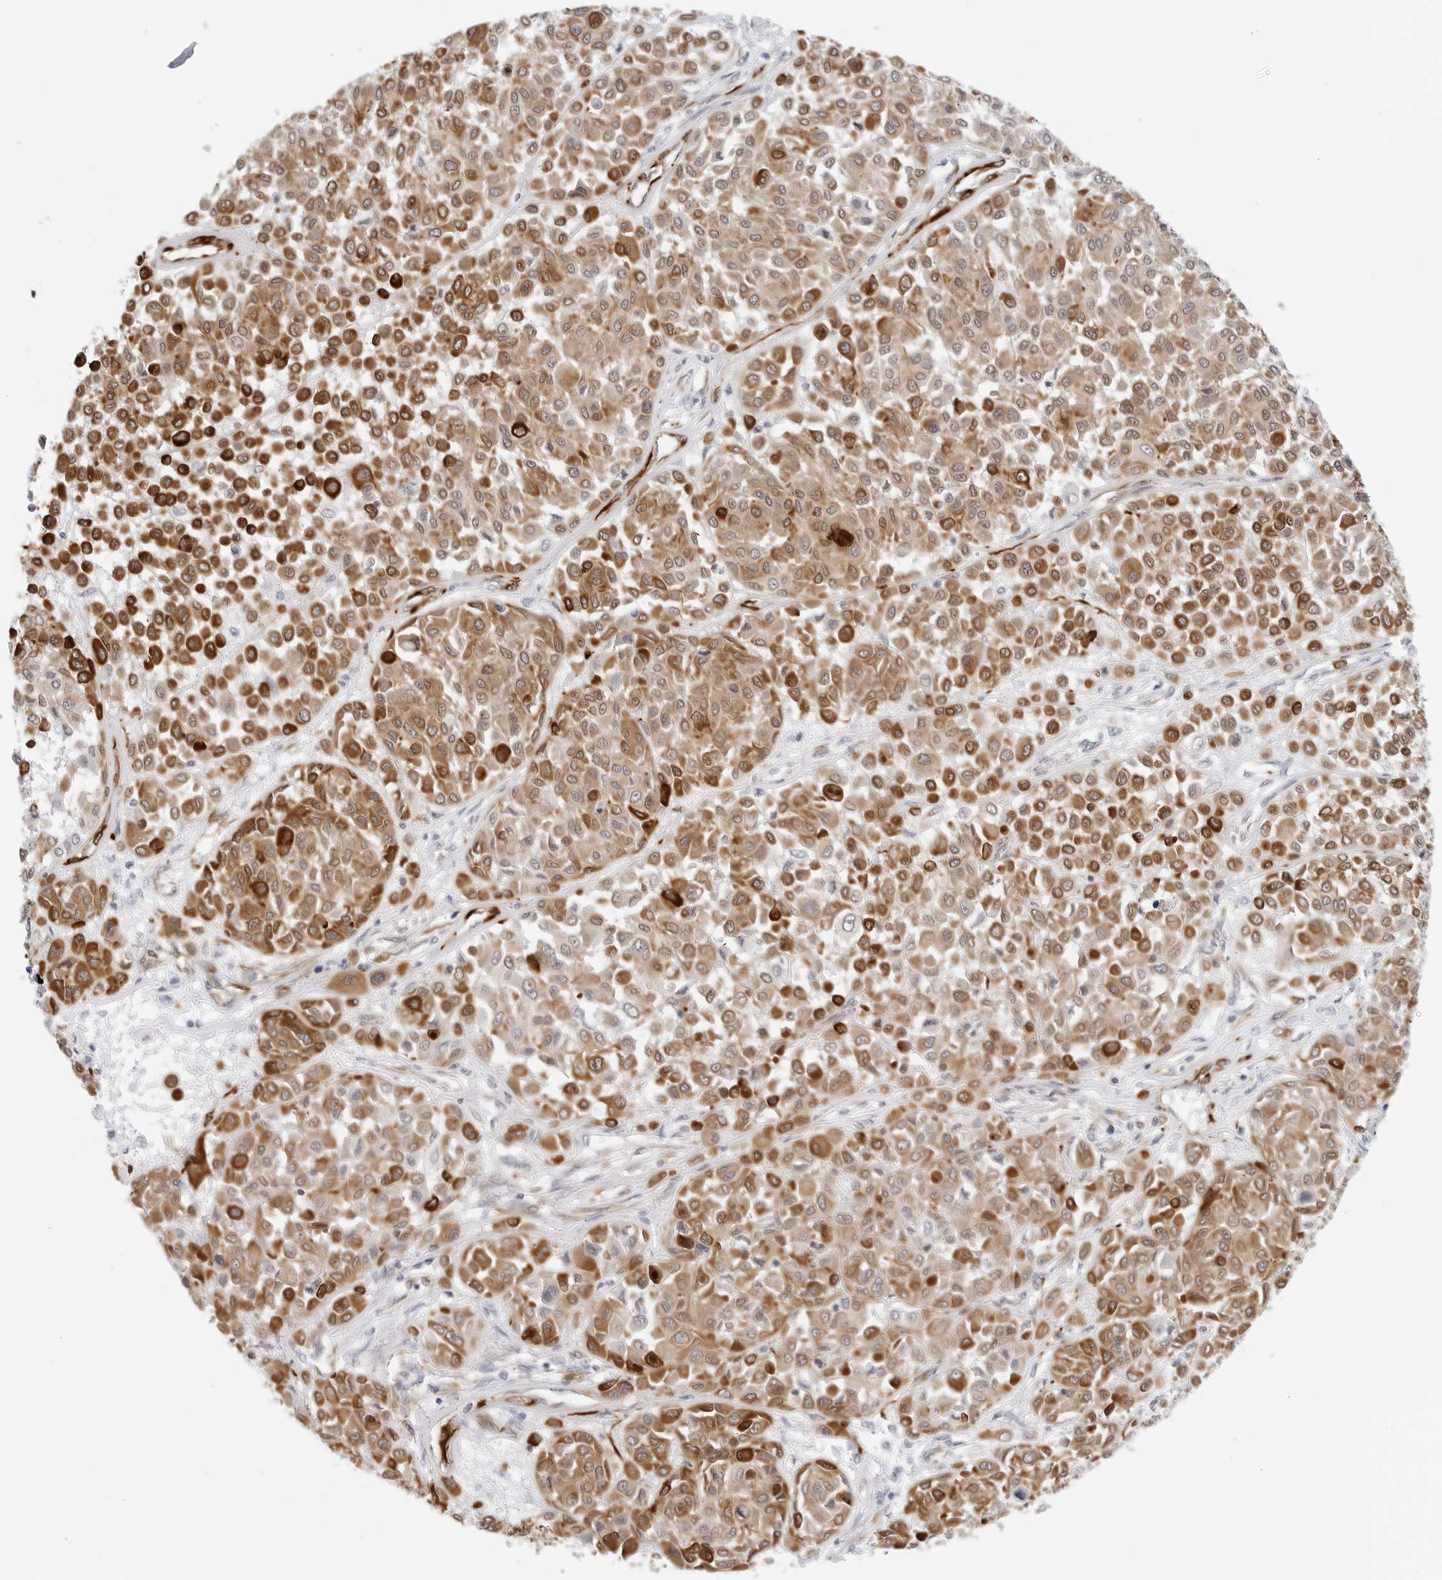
{"staining": {"intensity": "moderate", "quantity": ">75%", "location": "cytoplasmic/membranous"}, "tissue": "melanoma", "cell_type": "Tumor cells", "image_type": "cancer", "snomed": [{"axis": "morphology", "description": "Malignant melanoma, Metastatic site"}, {"axis": "topography", "description": "Soft tissue"}], "caption": "Protein staining exhibits moderate cytoplasmic/membranous staining in about >75% of tumor cells in malignant melanoma (metastatic site). The protein of interest is shown in brown color, while the nuclei are stained blue.", "gene": "NES", "patient": {"sex": "male", "age": 41}}